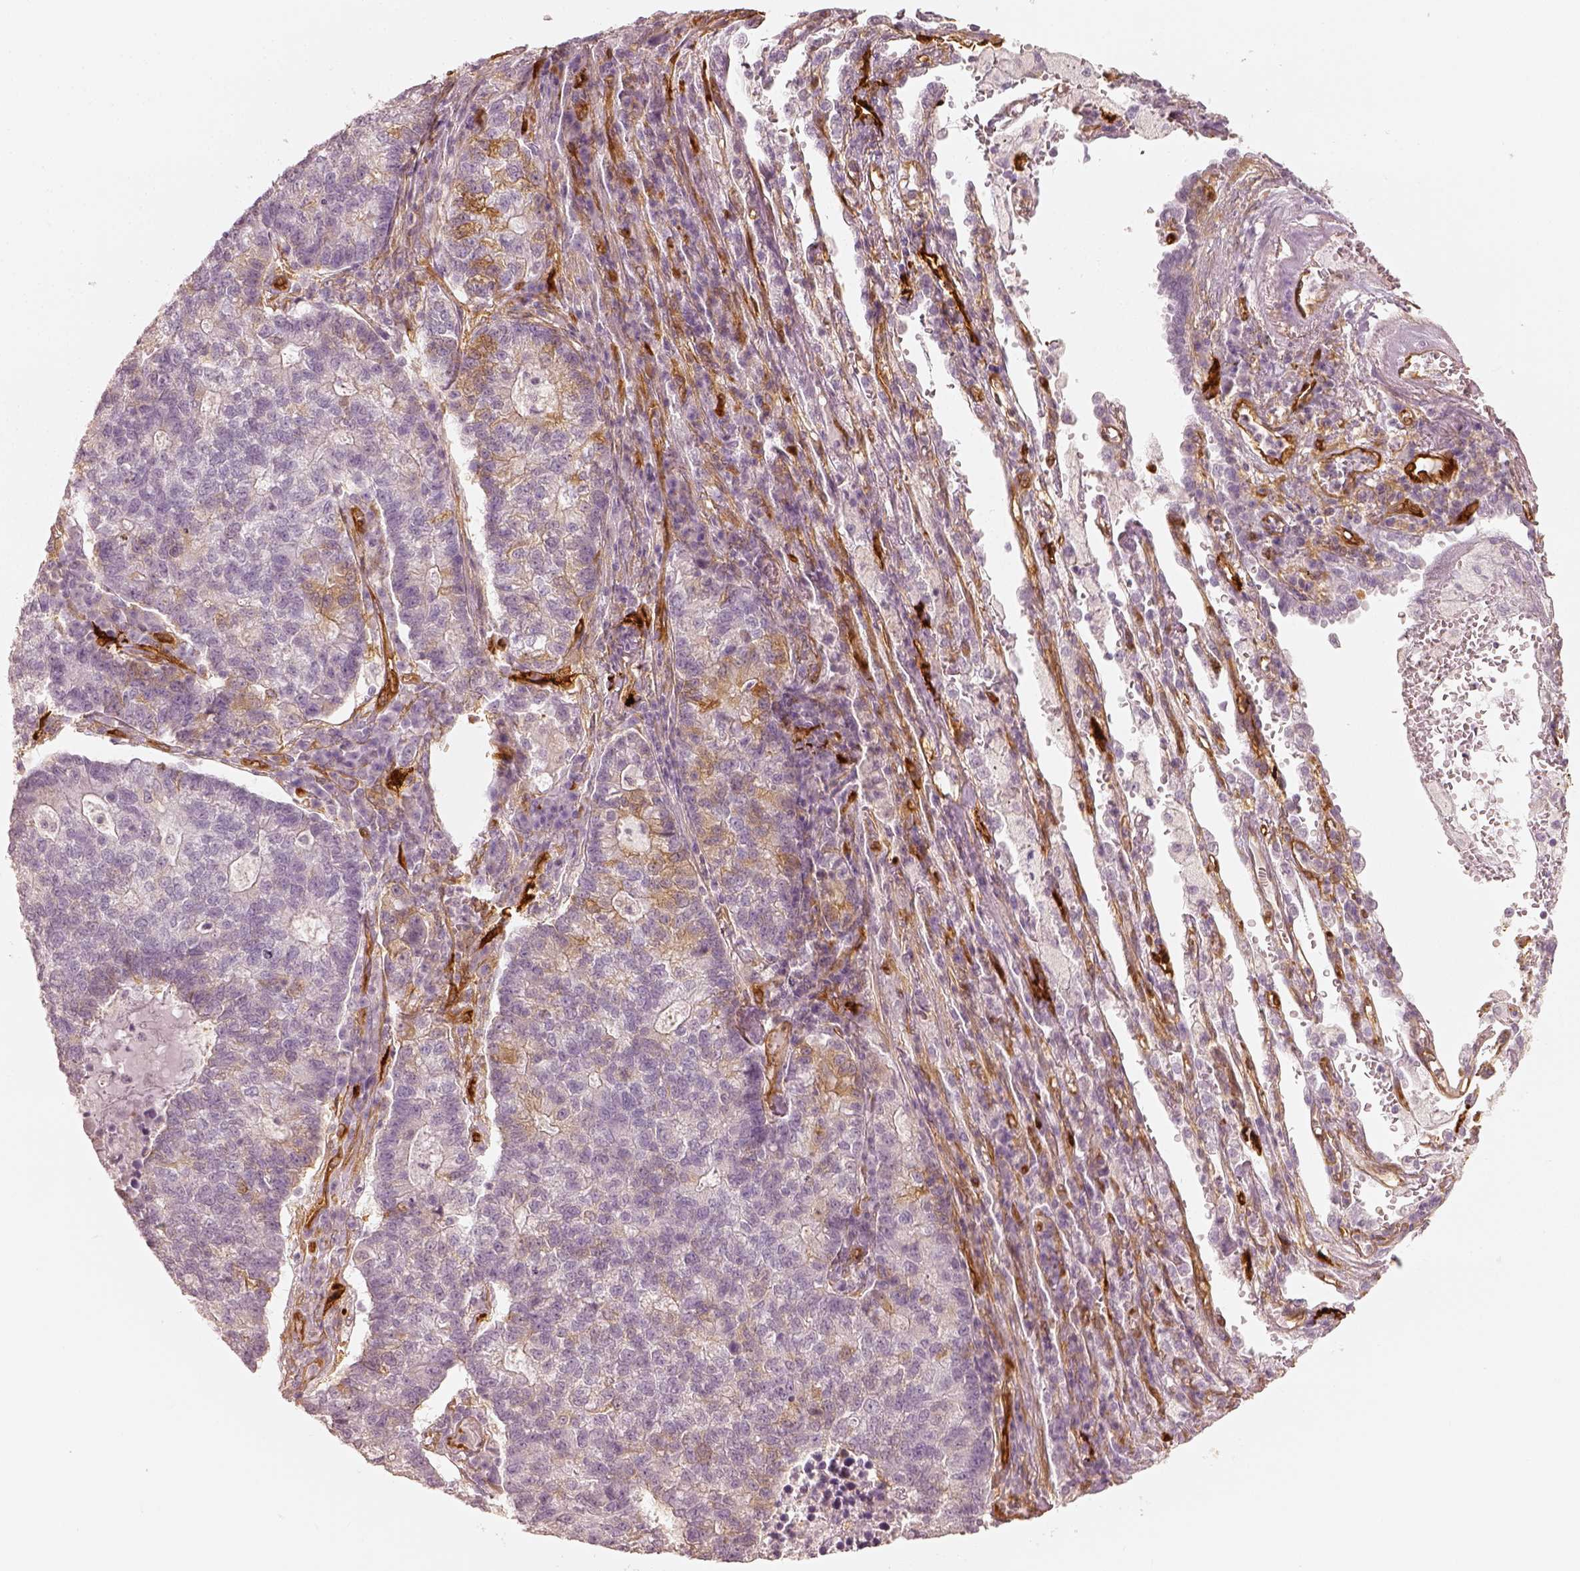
{"staining": {"intensity": "weak", "quantity": "<25%", "location": "cytoplasmic/membranous"}, "tissue": "lung cancer", "cell_type": "Tumor cells", "image_type": "cancer", "snomed": [{"axis": "morphology", "description": "Adenocarcinoma, NOS"}, {"axis": "topography", "description": "Lung"}], "caption": "Tumor cells are negative for protein expression in human lung cancer.", "gene": "FSCN1", "patient": {"sex": "male", "age": 57}}